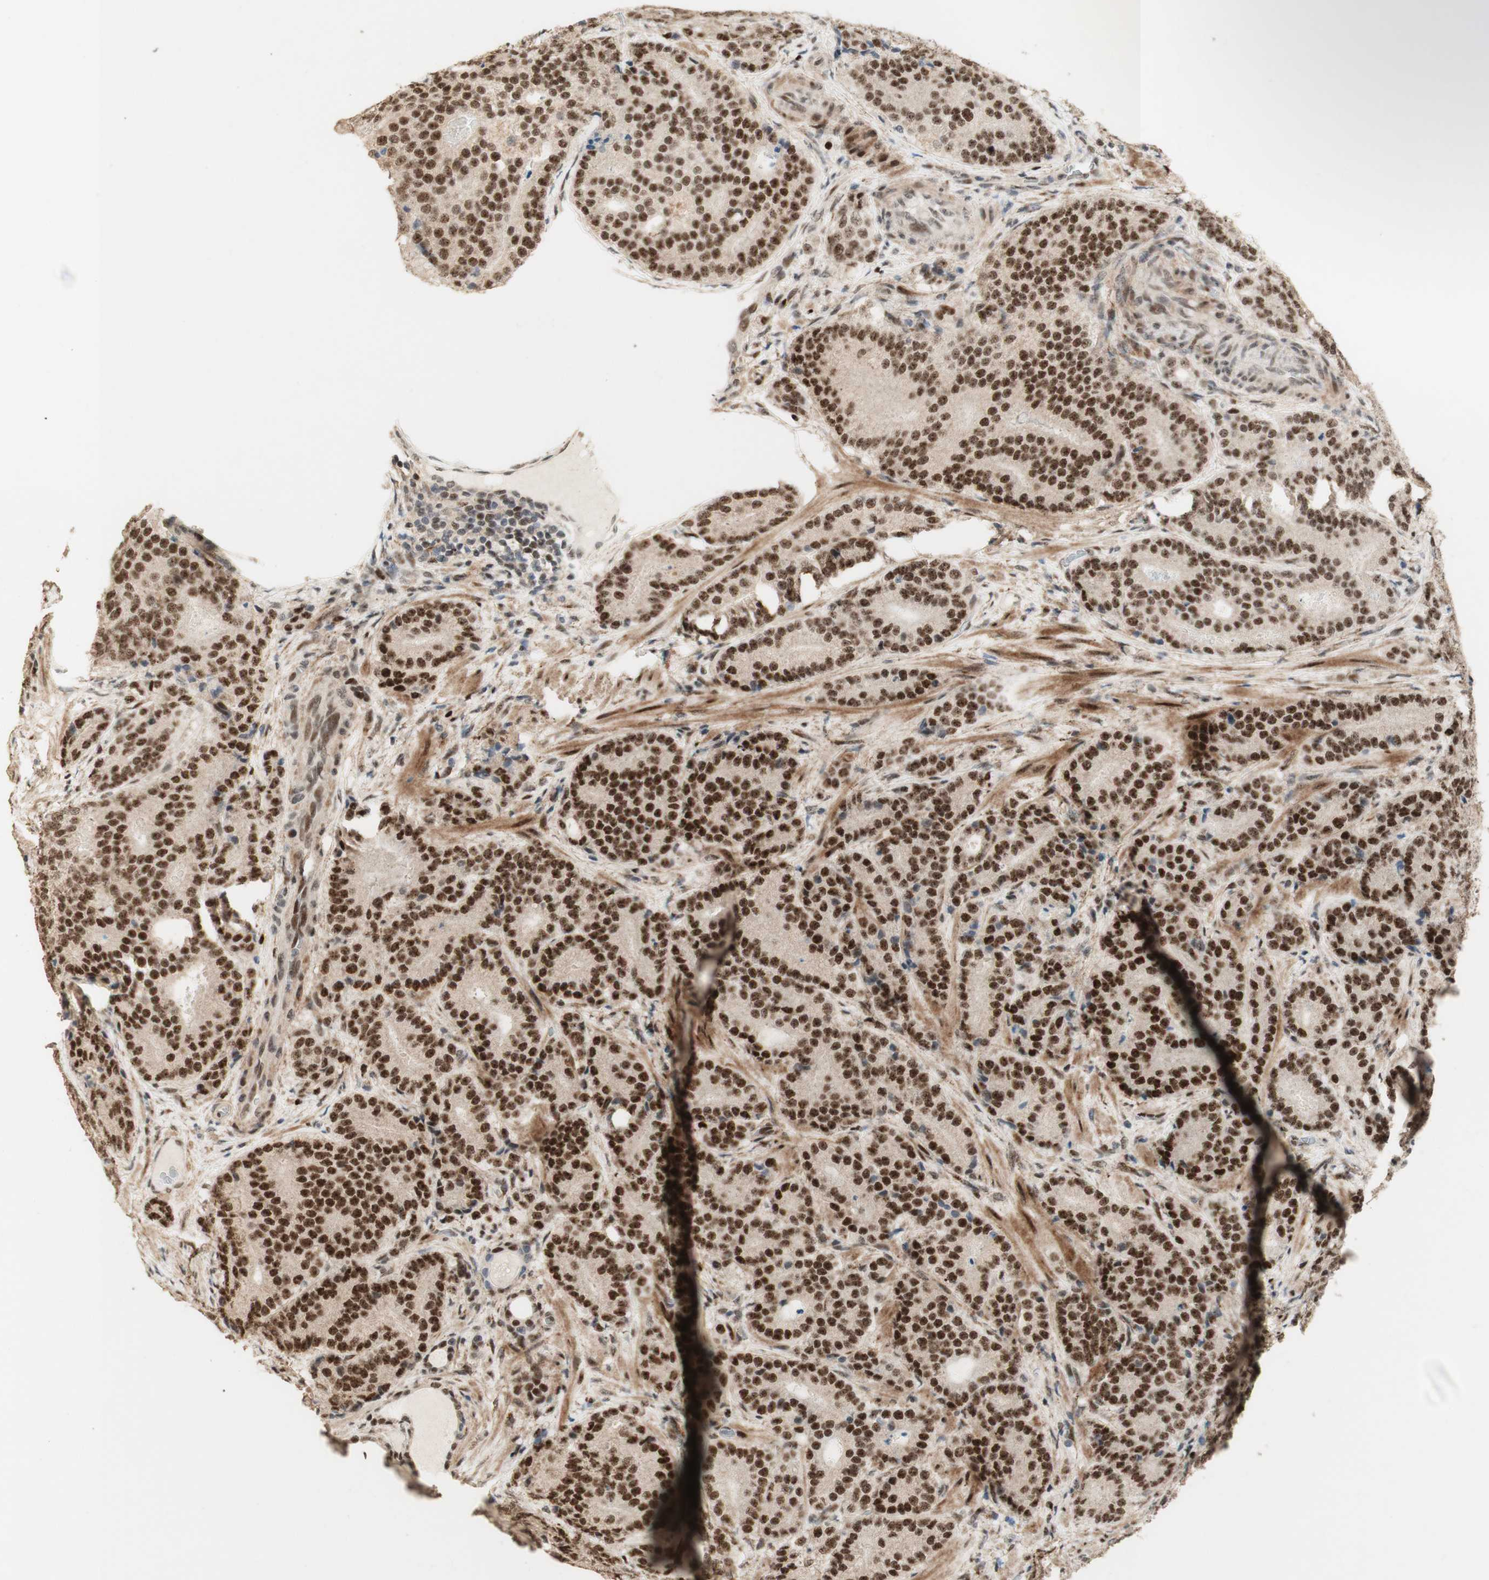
{"staining": {"intensity": "strong", "quantity": ">75%", "location": "nuclear"}, "tissue": "prostate cancer", "cell_type": "Tumor cells", "image_type": "cancer", "snomed": [{"axis": "morphology", "description": "Adenocarcinoma, High grade"}, {"axis": "topography", "description": "Prostate"}], "caption": "Immunohistochemistry photomicrograph of human adenocarcinoma (high-grade) (prostate) stained for a protein (brown), which displays high levels of strong nuclear staining in approximately >75% of tumor cells.", "gene": "FOXP1", "patient": {"sex": "male", "age": 61}}